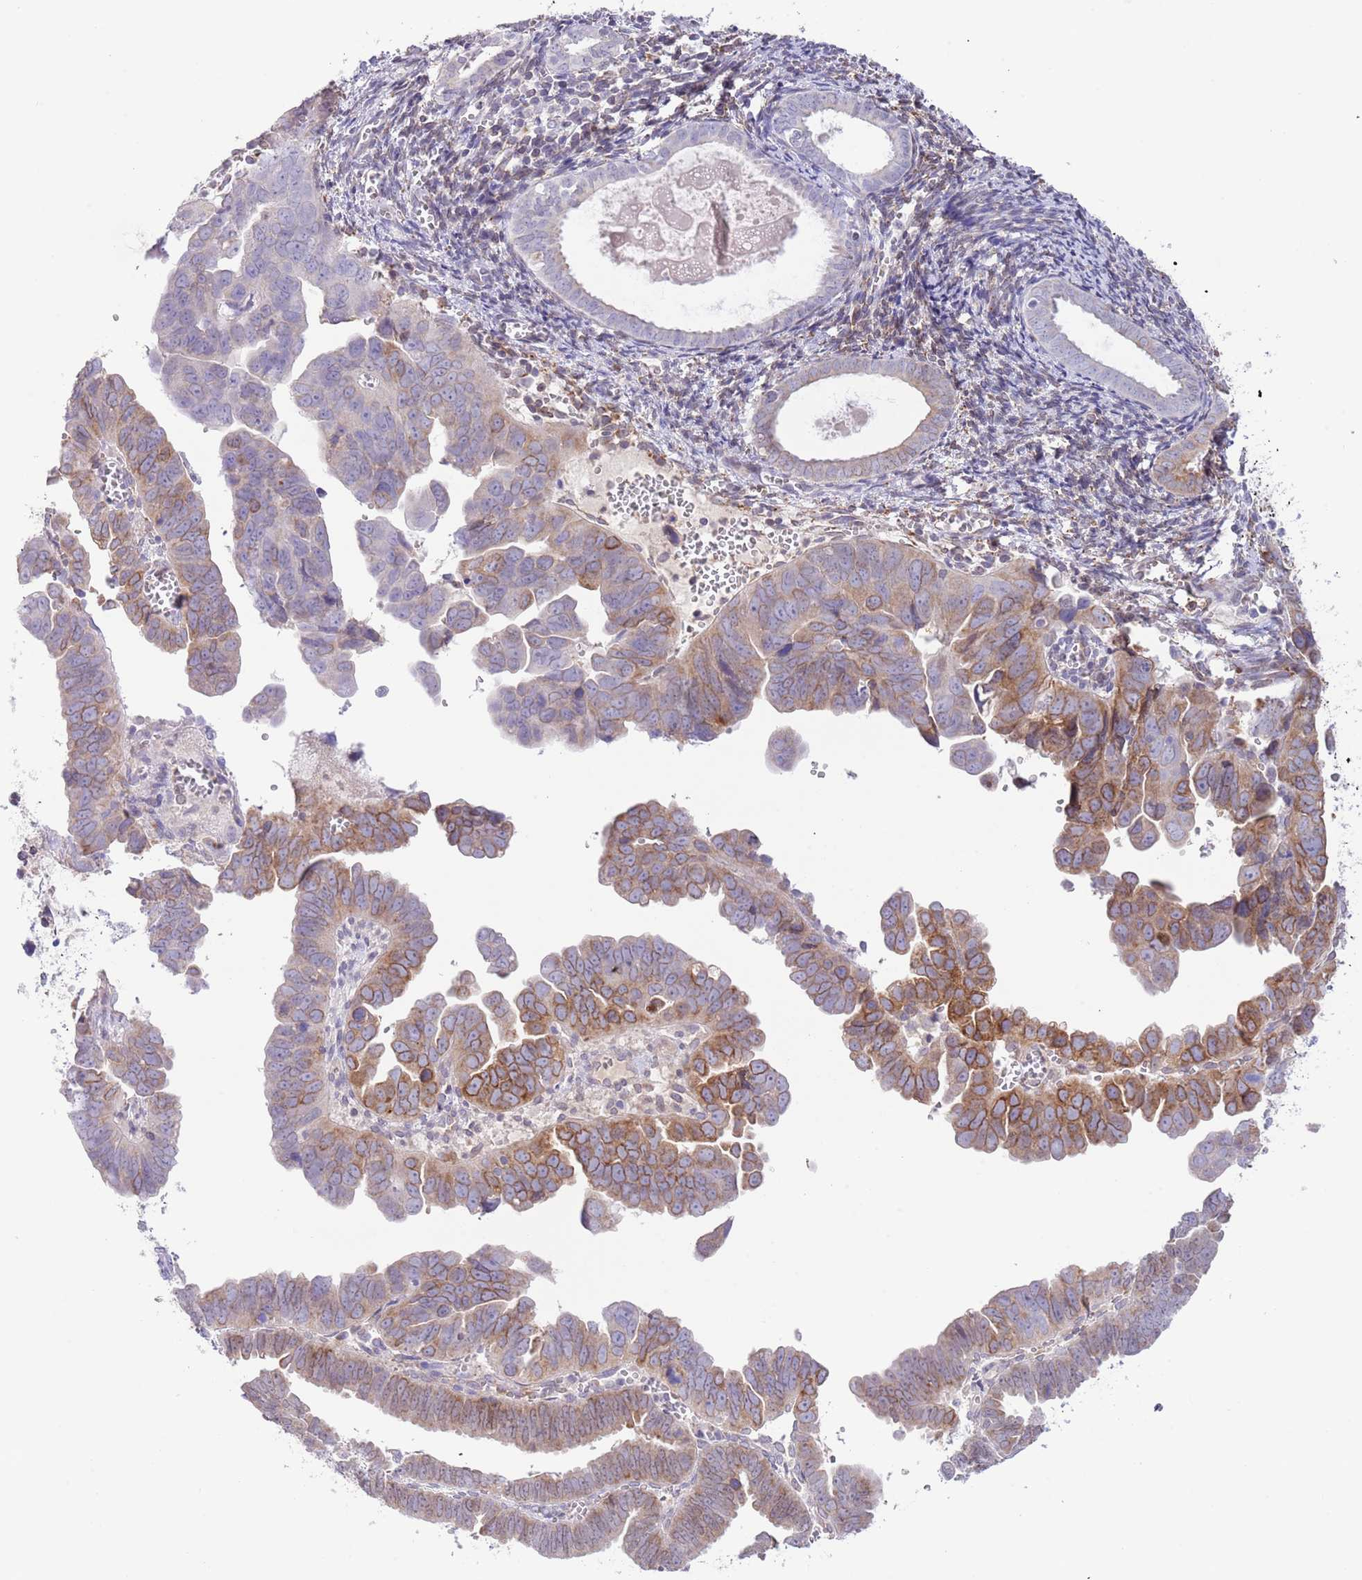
{"staining": {"intensity": "strong", "quantity": "25%-75%", "location": "cytoplasmic/membranous"}, "tissue": "endometrial cancer", "cell_type": "Tumor cells", "image_type": "cancer", "snomed": [{"axis": "morphology", "description": "Adenocarcinoma, NOS"}, {"axis": "topography", "description": "Endometrium"}], "caption": "High-magnification brightfield microscopy of adenocarcinoma (endometrial) stained with DAB (brown) and counterstained with hematoxylin (blue). tumor cells exhibit strong cytoplasmic/membranous positivity is seen in approximately25%-75% of cells.", "gene": "EBPL", "patient": {"sex": "female", "age": 75}}